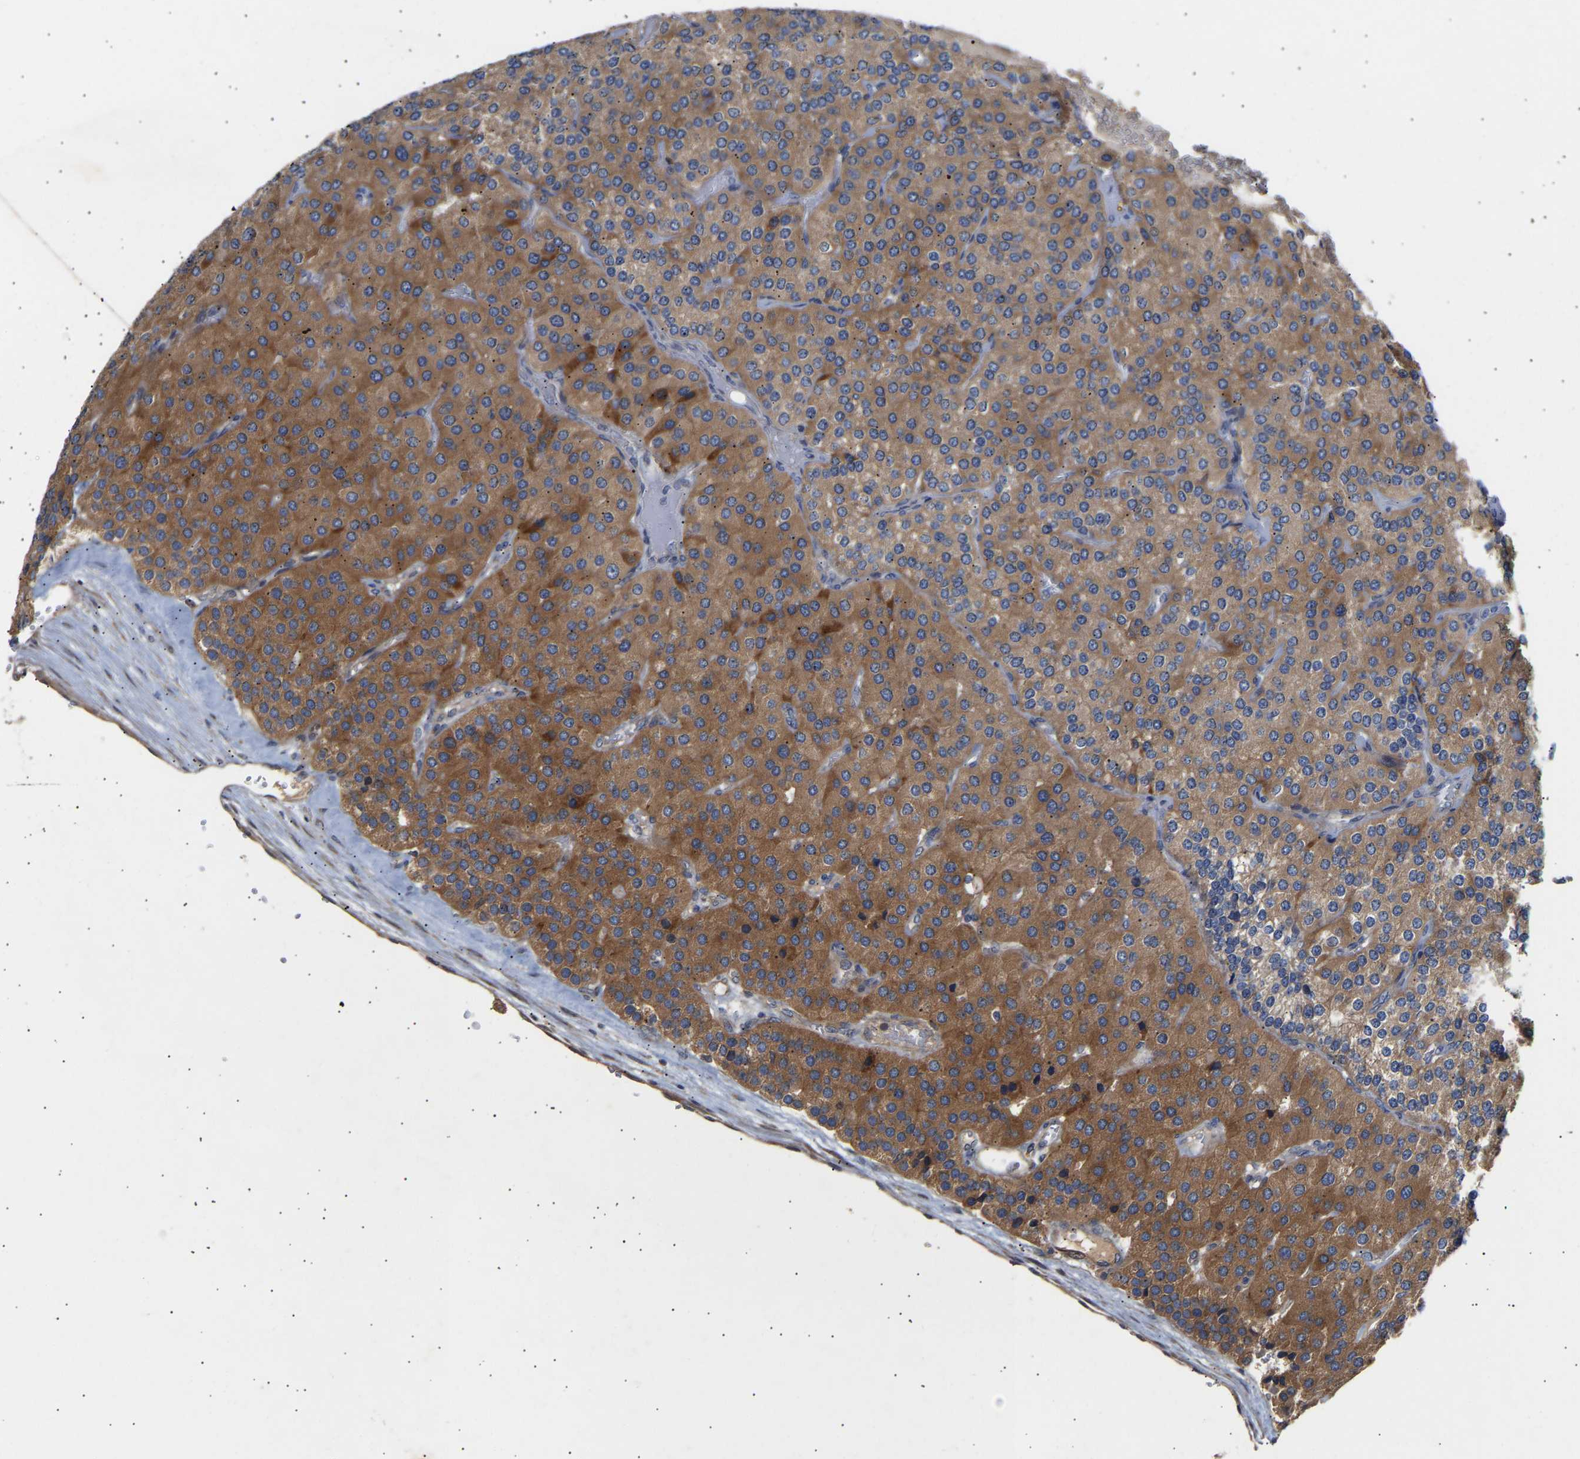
{"staining": {"intensity": "moderate", "quantity": ">75%", "location": "cytoplasmic/membranous,nuclear"}, "tissue": "parathyroid gland", "cell_type": "Glandular cells", "image_type": "normal", "snomed": [{"axis": "morphology", "description": "Normal tissue, NOS"}, {"axis": "morphology", "description": "Adenoma, NOS"}, {"axis": "topography", "description": "Parathyroid gland"}], "caption": "A photomicrograph of human parathyroid gland stained for a protein shows moderate cytoplasmic/membranous,nuclear brown staining in glandular cells. The protein is stained brown, and the nuclei are stained in blue (DAB (3,3'-diaminobenzidine) IHC with brightfield microscopy, high magnification).", "gene": "KASH5", "patient": {"sex": "female", "age": 86}}